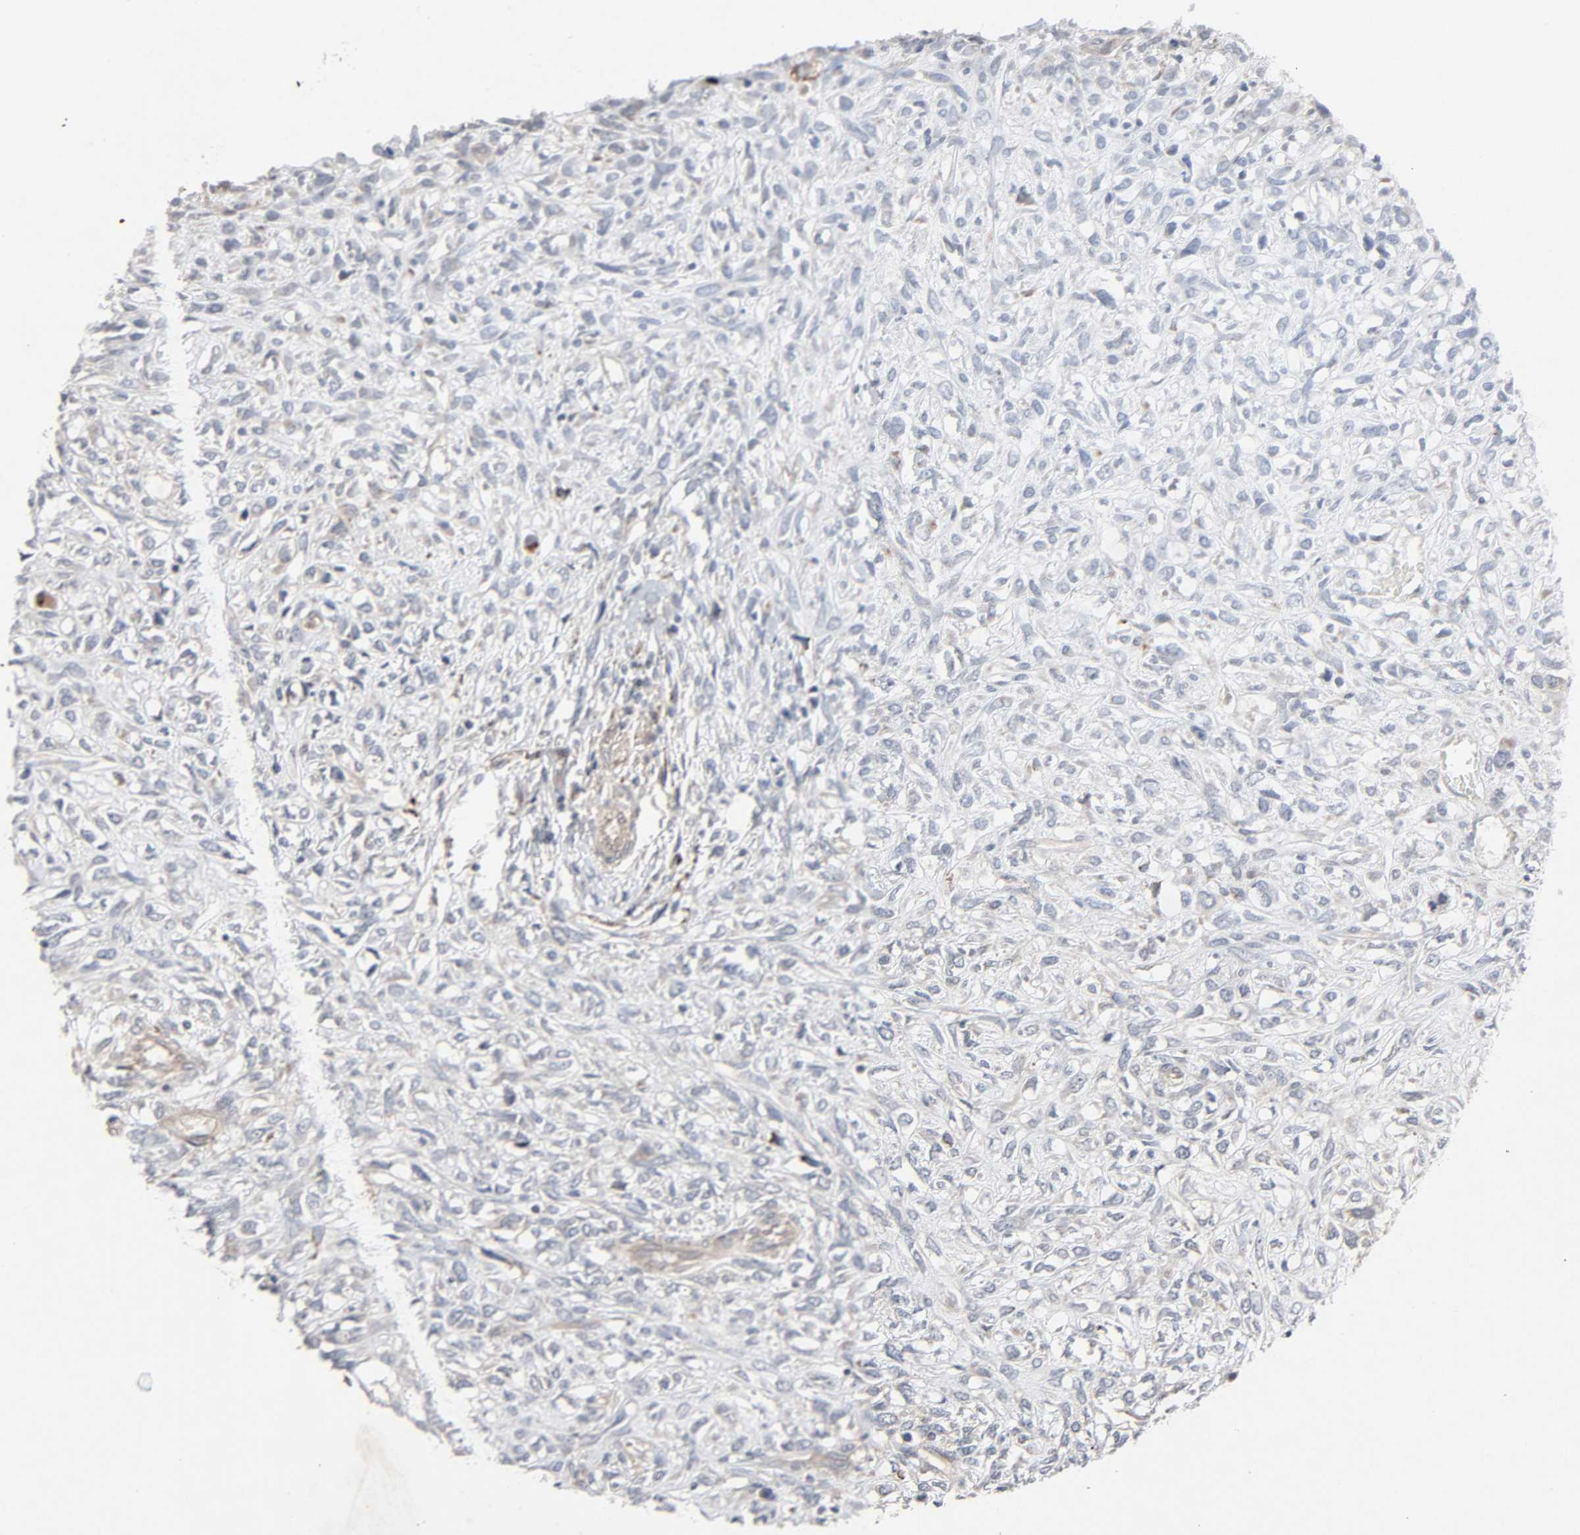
{"staining": {"intensity": "weak", "quantity": ">75%", "location": "cytoplasmic/membranous"}, "tissue": "head and neck cancer", "cell_type": "Tumor cells", "image_type": "cancer", "snomed": [{"axis": "morphology", "description": "Necrosis, NOS"}, {"axis": "morphology", "description": "Neoplasm, malignant, NOS"}, {"axis": "topography", "description": "Salivary gland"}, {"axis": "topography", "description": "Head-Neck"}], "caption": "High-power microscopy captured an immunohistochemistry (IHC) image of head and neck cancer (neoplasm (malignant)), revealing weak cytoplasmic/membranous expression in about >75% of tumor cells.", "gene": "ADCY4", "patient": {"sex": "male", "age": 43}}